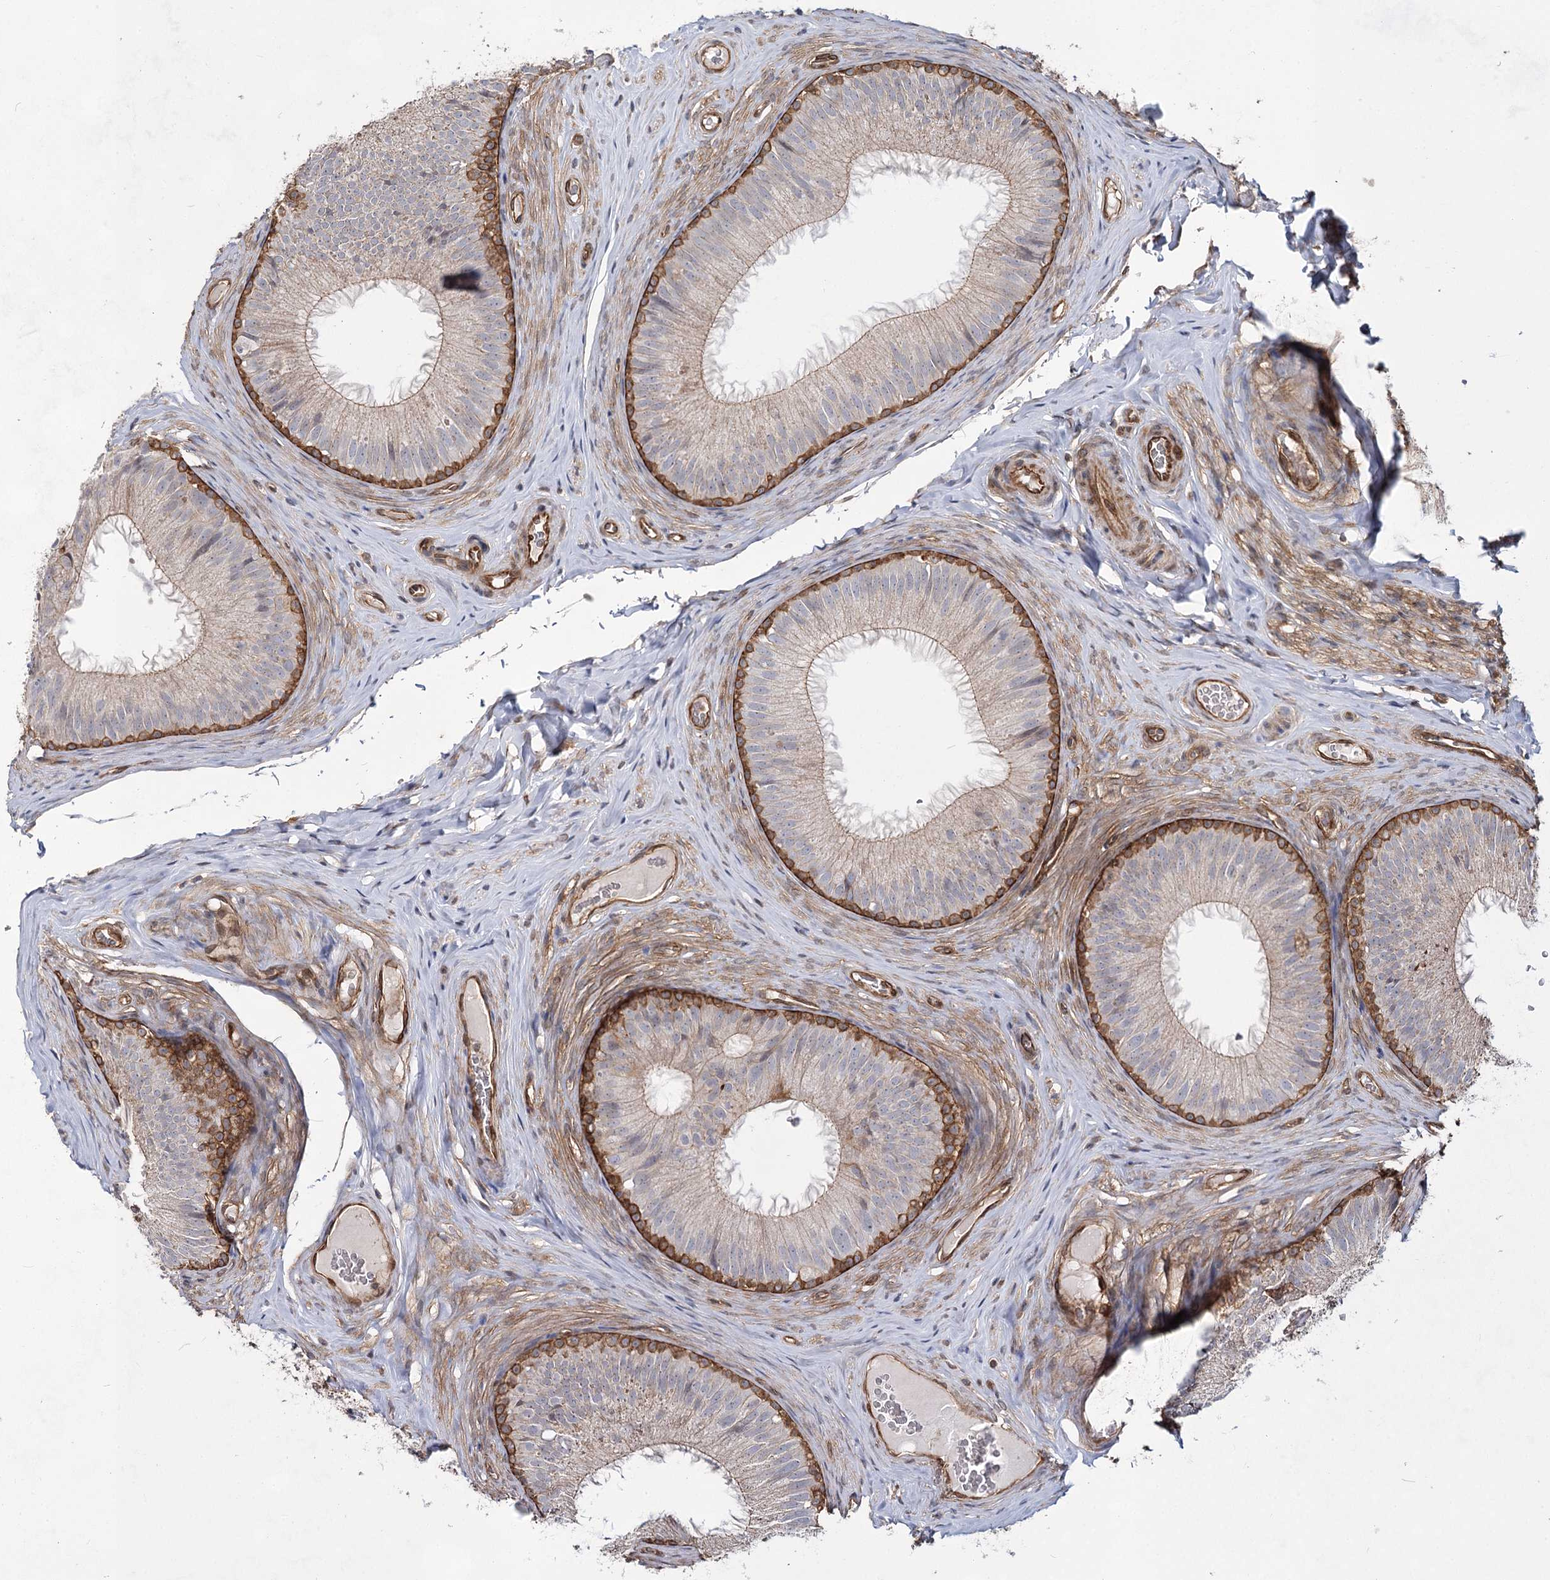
{"staining": {"intensity": "strong", "quantity": "<25%", "location": "cytoplasmic/membranous"}, "tissue": "epididymis", "cell_type": "Glandular cells", "image_type": "normal", "snomed": [{"axis": "morphology", "description": "Normal tissue, NOS"}, {"axis": "topography", "description": "Epididymis"}], "caption": "Normal epididymis exhibits strong cytoplasmic/membranous staining in approximately <25% of glandular cells, visualized by immunohistochemistry. Using DAB (3,3'-diaminobenzidine) (brown) and hematoxylin (blue) stains, captured at high magnification using brightfield microscopy.", "gene": "IQSEC1", "patient": {"sex": "male", "age": 34}}